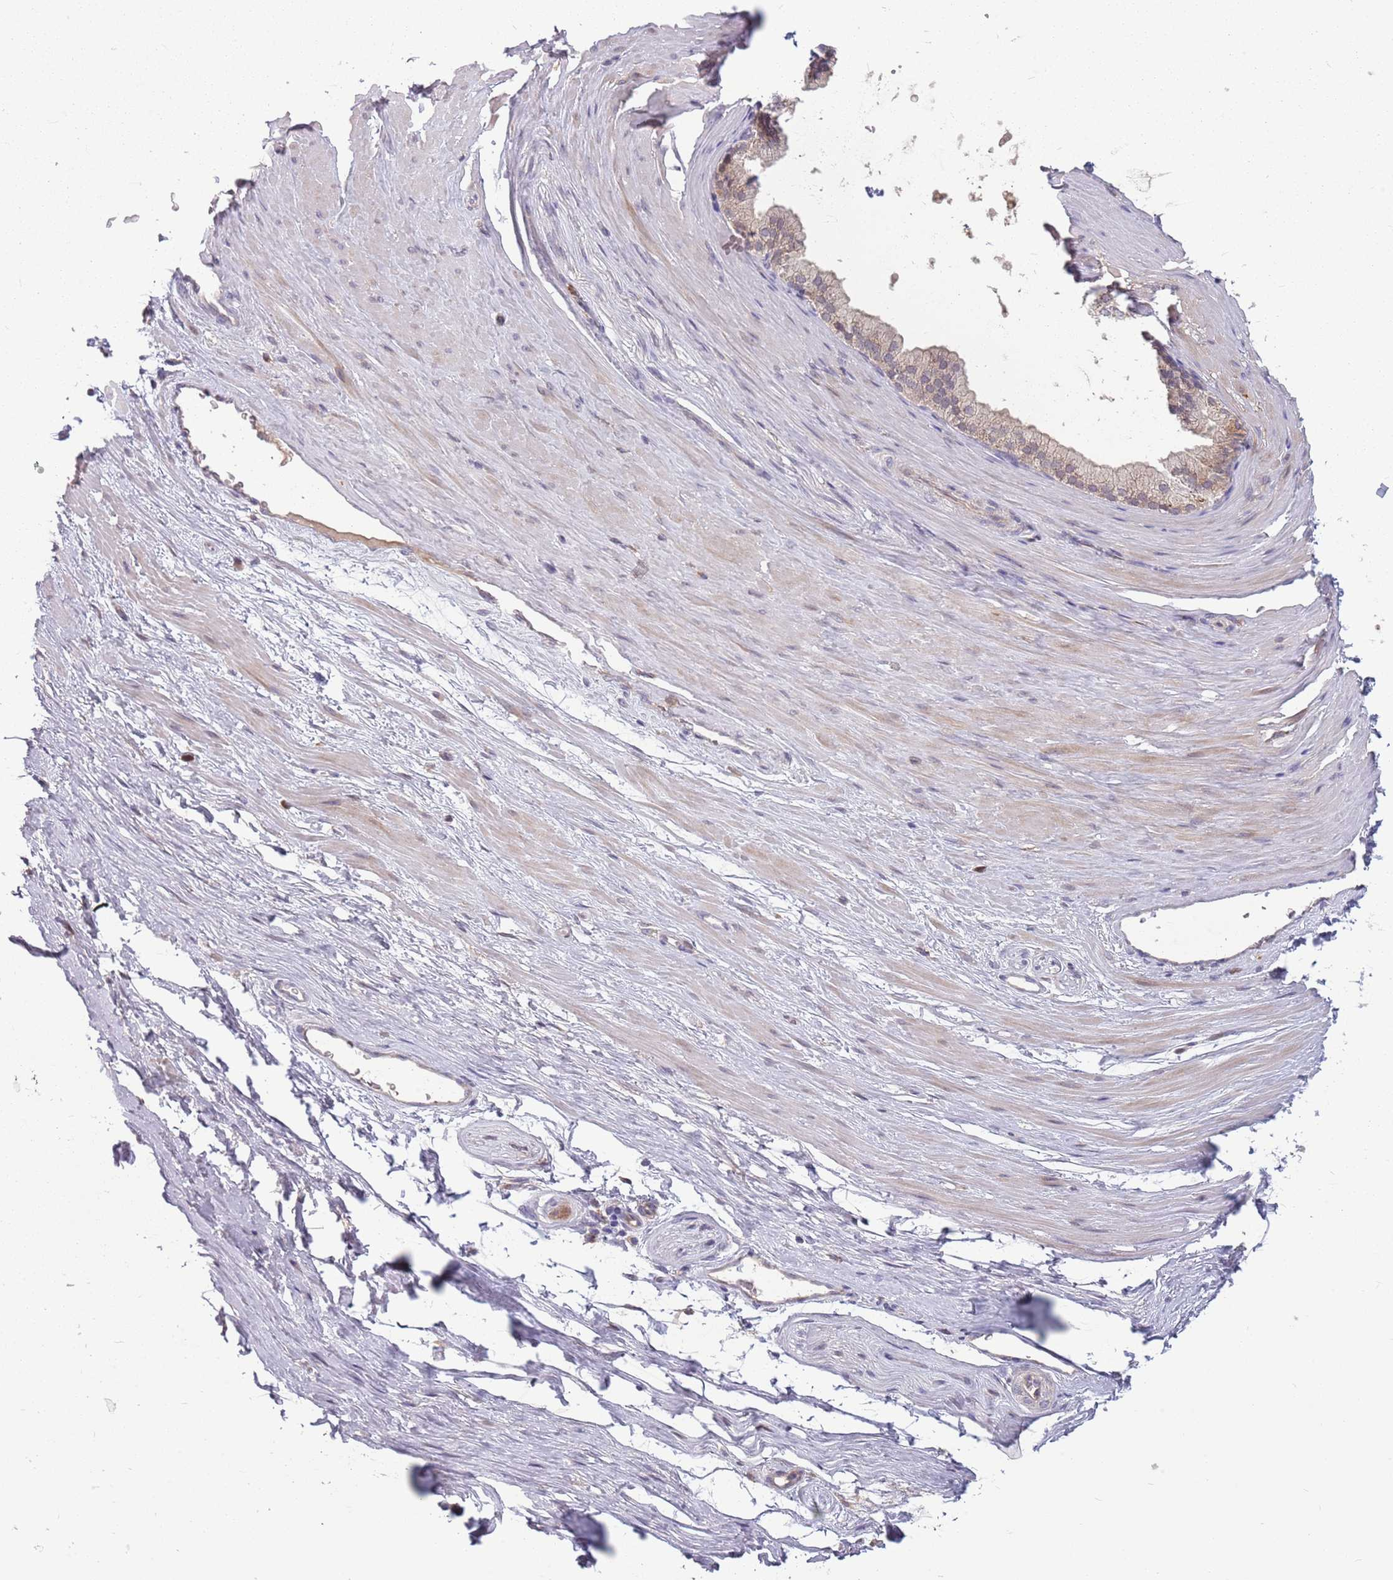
{"staining": {"intensity": "negative", "quantity": "none", "location": "none"}, "tissue": "adipose tissue", "cell_type": "Adipocytes", "image_type": "normal", "snomed": [{"axis": "morphology", "description": "Normal tissue, NOS"}, {"axis": "morphology", "description": "Adenocarcinoma, Low grade"}, {"axis": "topography", "description": "Prostate"}, {"axis": "topography", "description": "Peripheral nerve tissue"}], "caption": "An image of human adipose tissue is negative for staining in adipocytes. (DAB (3,3'-diaminobenzidine) immunohistochemistry visualized using brightfield microscopy, high magnification).", "gene": "PPP1R27", "patient": {"sex": "male", "age": 63}}